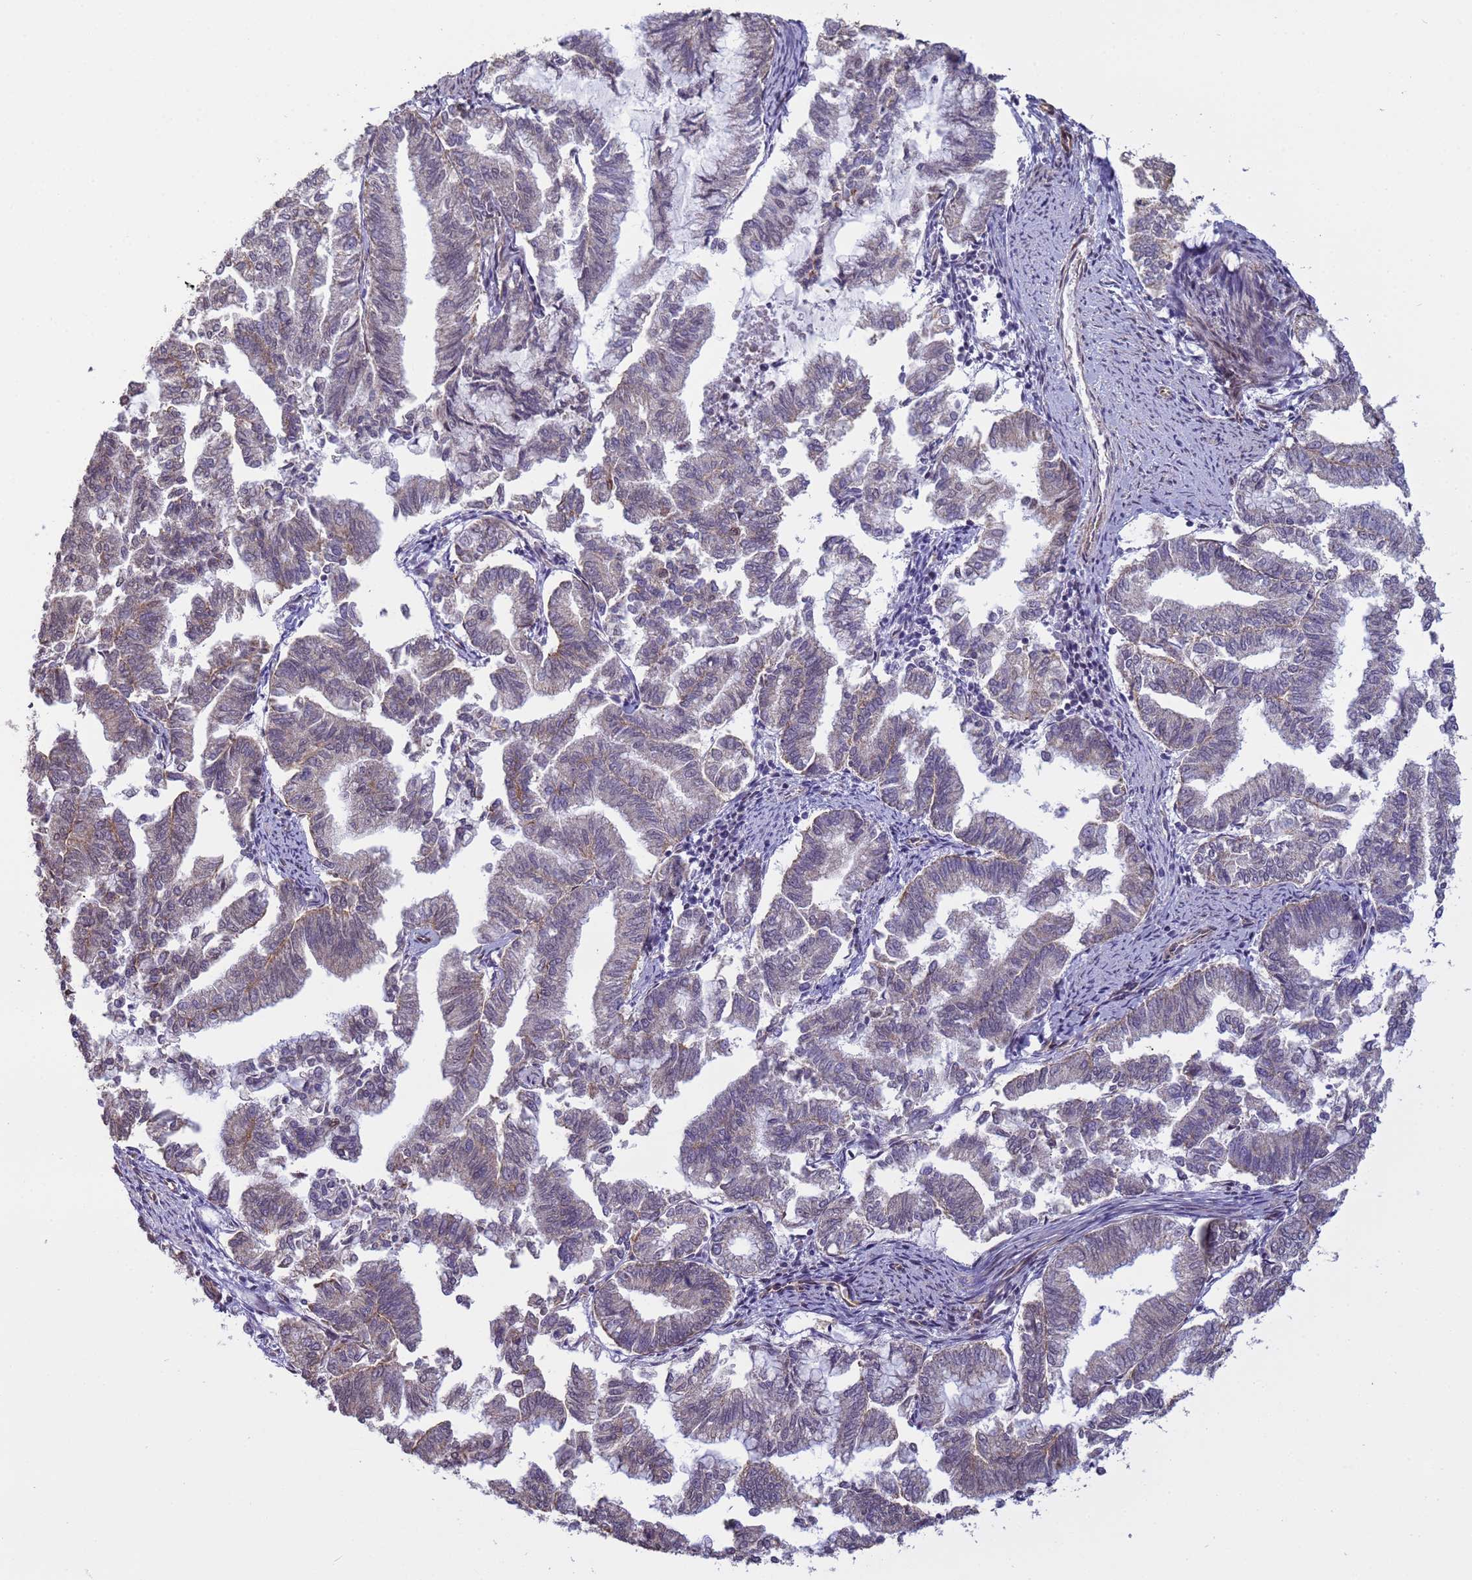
{"staining": {"intensity": "weak", "quantity": "<25%", "location": "cytoplasmic/membranous"}, "tissue": "endometrial cancer", "cell_type": "Tumor cells", "image_type": "cancer", "snomed": [{"axis": "morphology", "description": "Adenocarcinoma, NOS"}, {"axis": "topography", "description": "Endometrium"}], "caption": "This is an immunohistochemistry (IHC) image of endometrial cancer. There is no staining in tumor cells.", "gene": "ITGB4", "patient": {"sex": "female", "age": 79}}